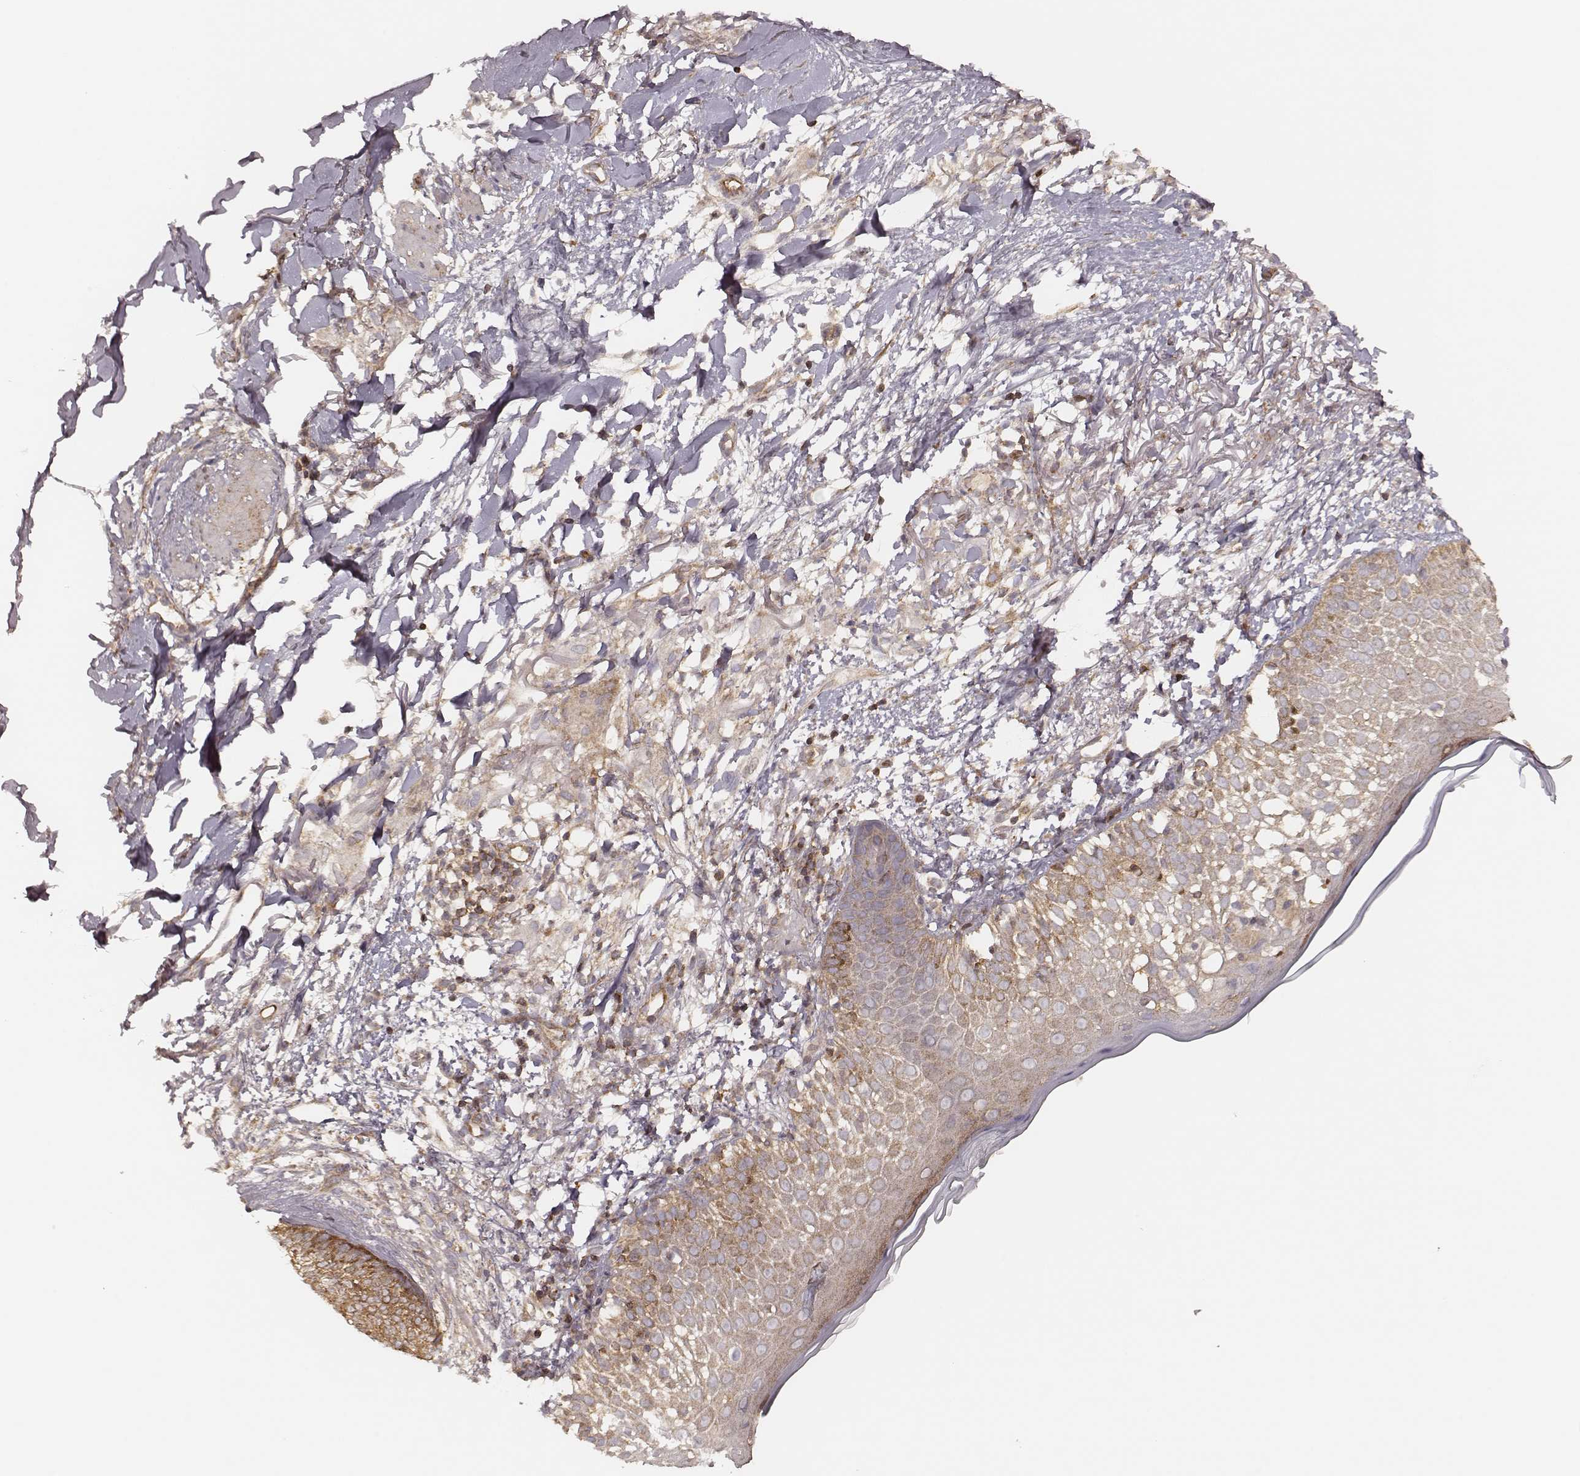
{"staining": {"intensity": "strong", "quantity": ">75%", "location": "cytoplasmic/membranous"}, "tissue": "skin cancer", "cell_type": "Tumor cells", "image_type": "cancer", "snomed": [{"axis": "morphology", "description": "Normal tissue, NOS"}, {"axis": "morphology", "description": "Basal cell carcinoma"}, {"axis": "topography", "description": "Skin"}], "caption": "Tumor cells display high levels of strong cytoplasmic/membranous staining in approximately >75% of cells in skin basal cell carcinoma.", "gene": "CARS1", "patient": {"sex": "male", "age": 84}}